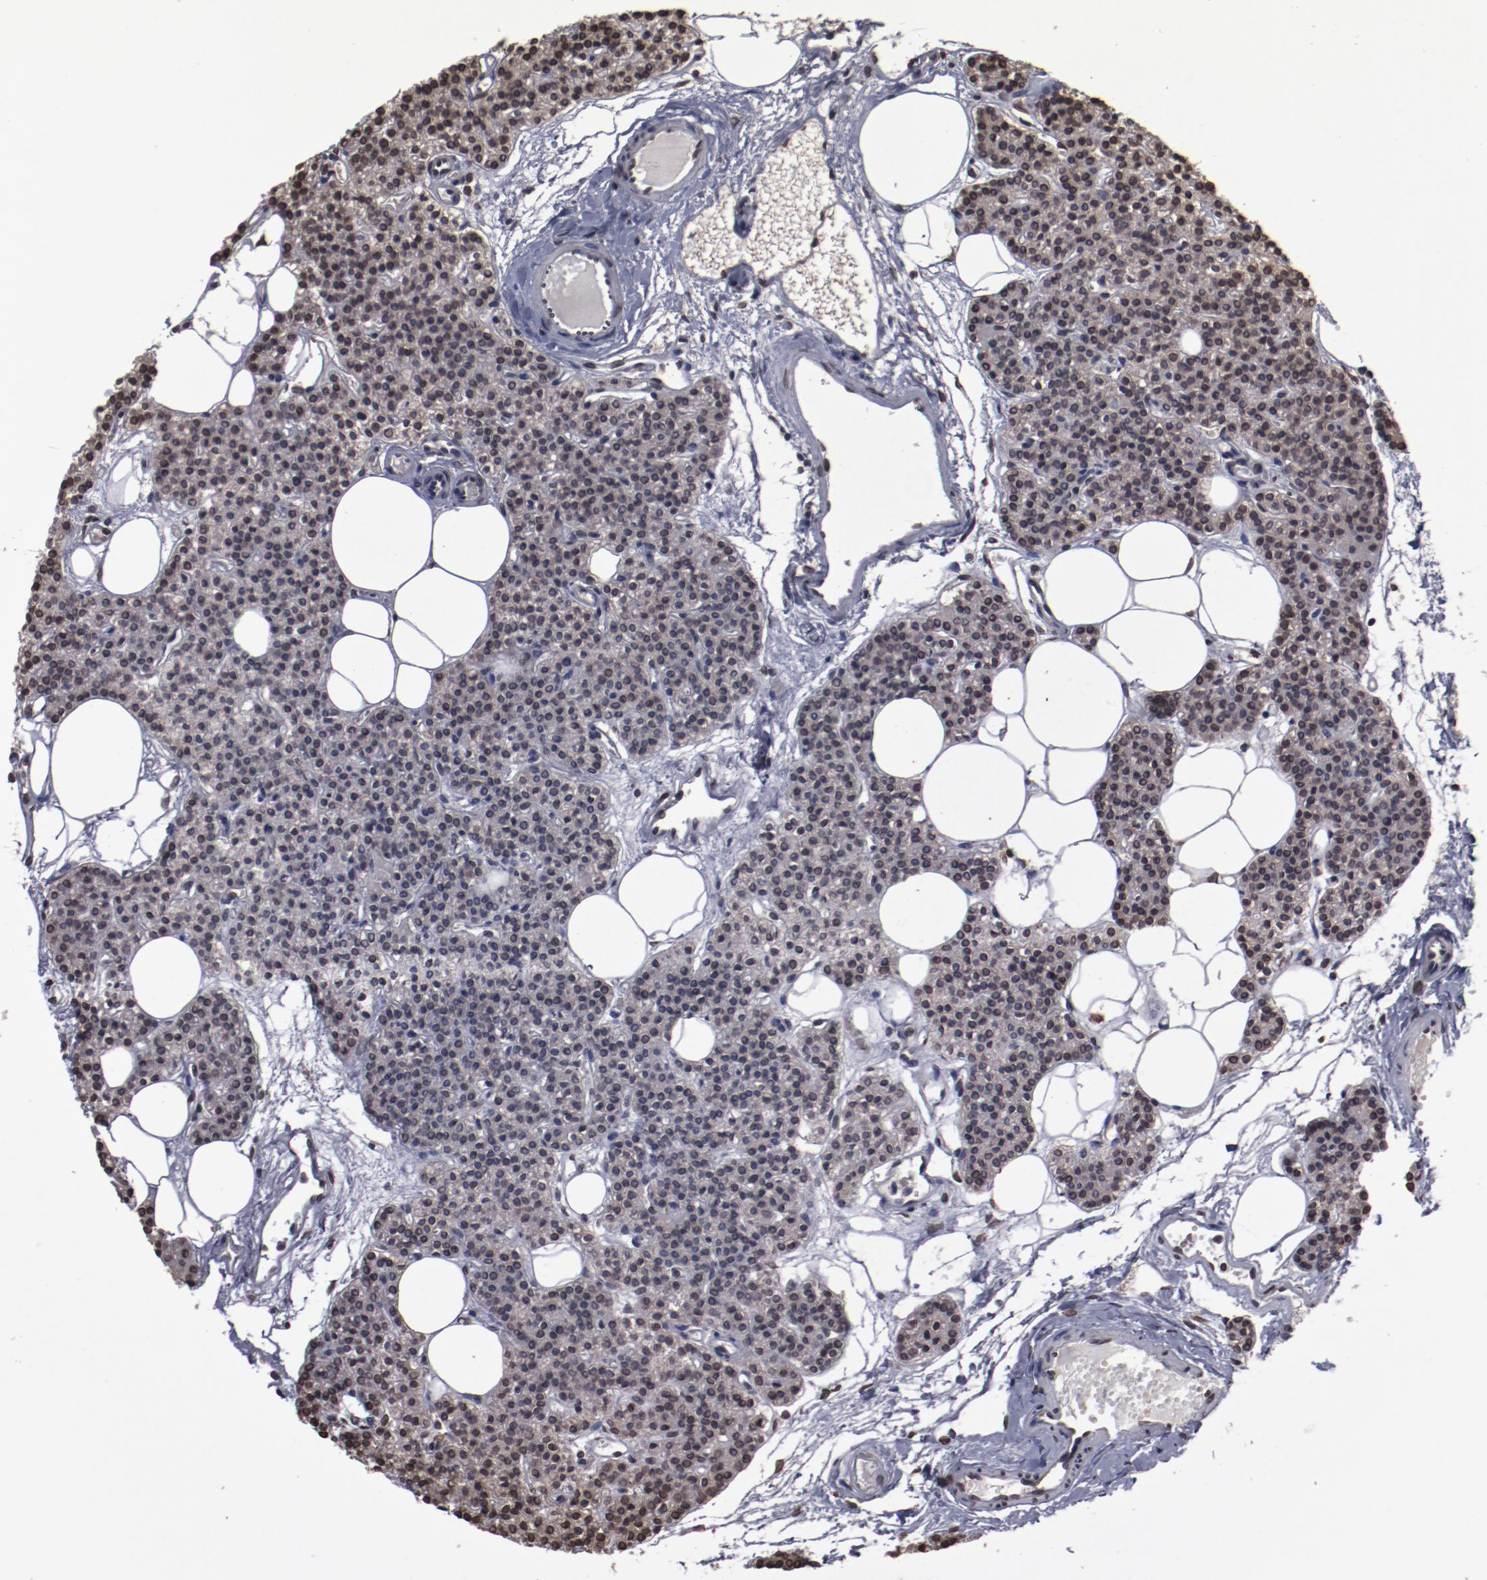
{"staining": {"intensity": "moderate", "quantity": ">75%", "location": "nuclear"}, "tissue": "parathyroid gland", "cell_type": "Glandular cells", "image_type": "normal", "snomed": [{"axis": "morphology", "description": "Normal tissue, NOS"}, {"axis": "topography", "description": "Parathyroid gland"}], "caption": "Immunohistochemical staining of unremarkable parathyroid gland exhibits >75% levels of moderate nuclear protein staining in about >75% of glandular cells. (Stains: DAB in brown, nuclei in blue, Microscopy: brightfield microscopy at high magnification).", "gene": "AKT1", "patient": {"sex": "male", "age": 24}}